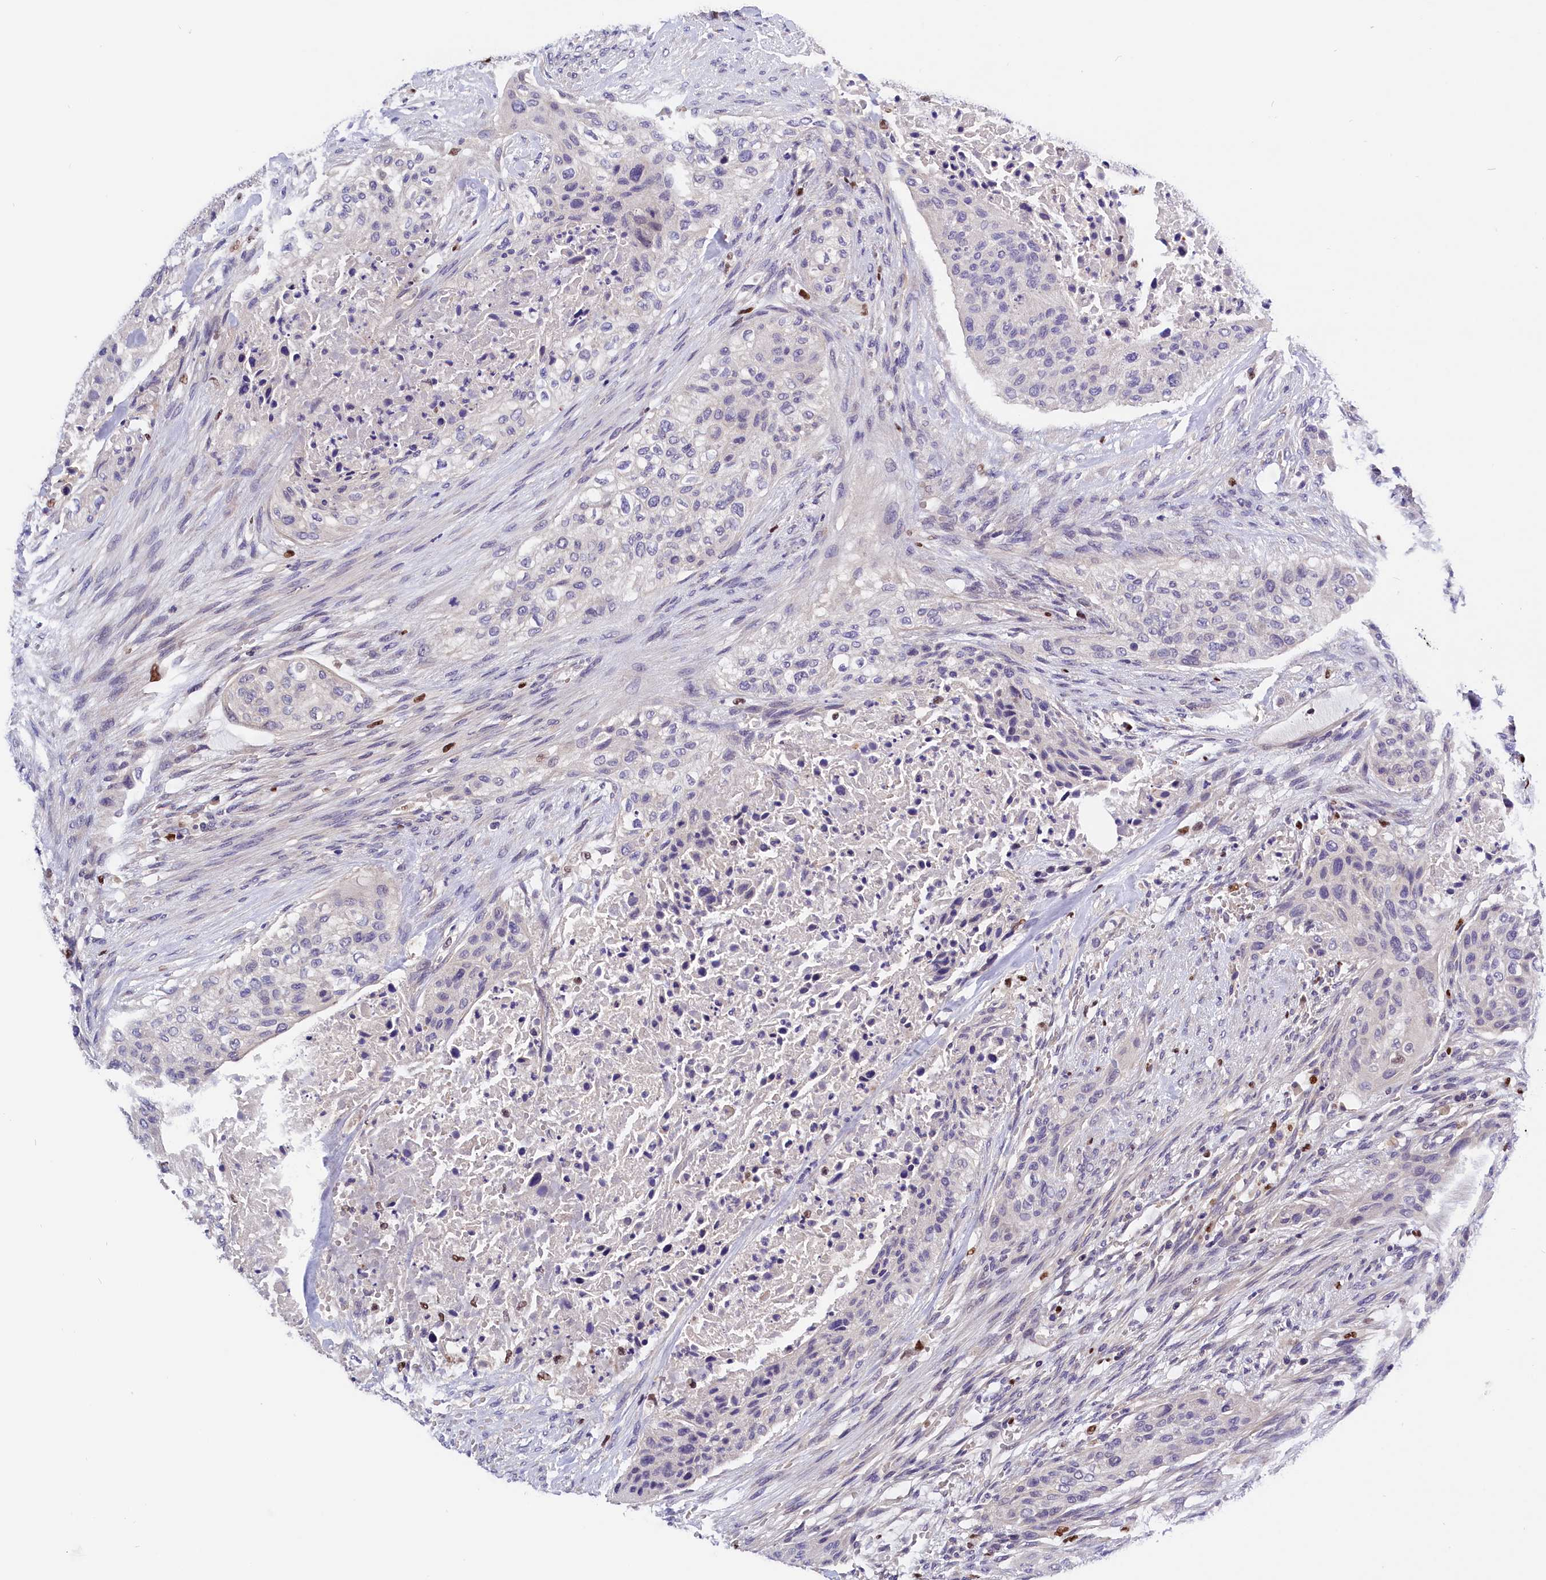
{"staining": {"intensity": "negative", "quantity": "none", "location": "none"}, "tissue": "urothelial cancer", "cell_type": "Tumor cells", "image_type": "cancer", "snomed": [{"axis": "morphology", "description": "Urothelial carcinoma, High grade"}, {"axis": "topography", "description": "Urinary bladder"}], "caption": "A high-resolution image shows immunohistochemistry (IHC) staining of high-grade urothelial carcinoma, which displays no significant positivity in tumor cells. (DAB immunohistochemistry (IHC) with hematoxylin counter stain).", "gene": "BTBD9", "patient": {"sex": "male", "age": 35}}